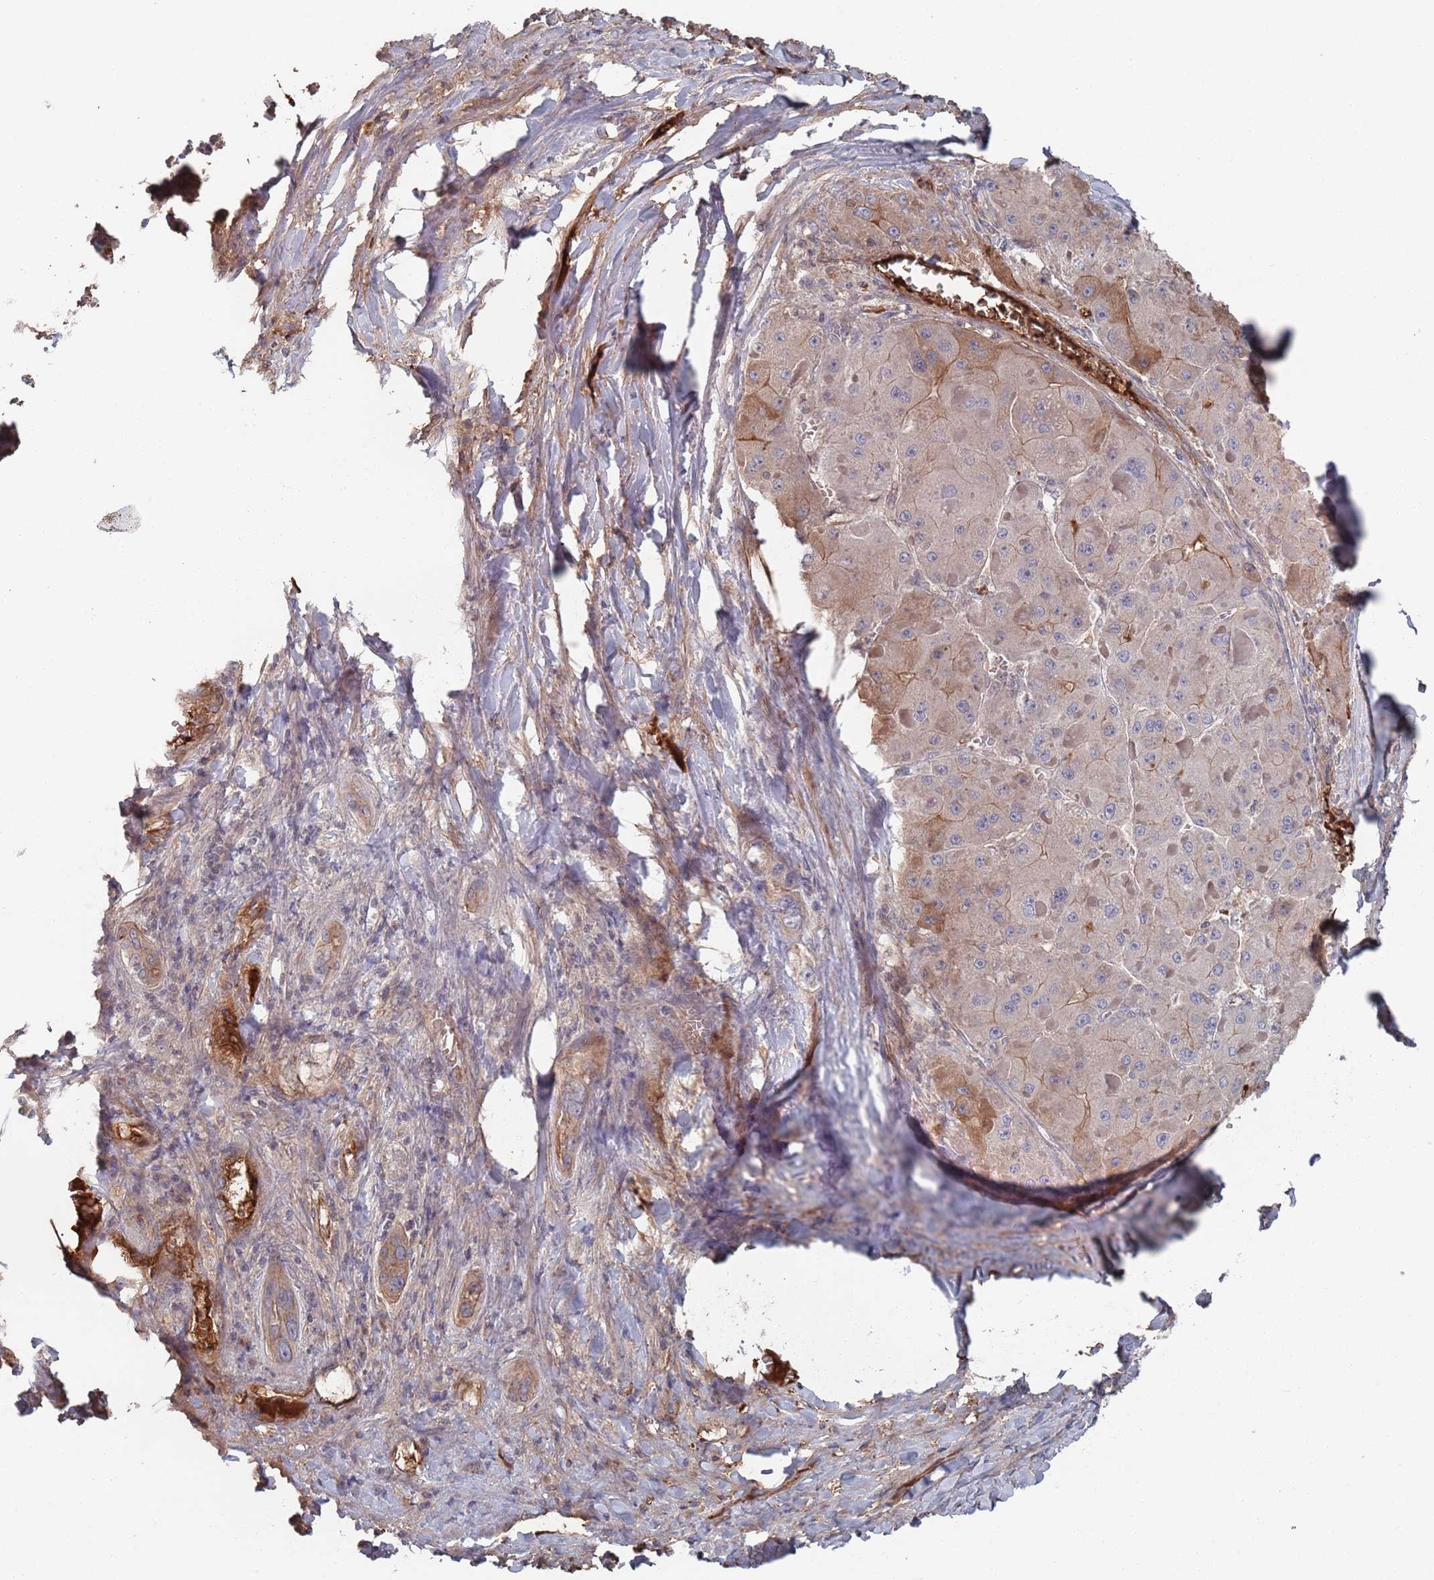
{"staining": {"intensity": "weak", "quantity": "<25%", "location": "cytoplasmic/membranous"}, "tissue": "liver cancer", "cell_type": "Tumor cells", "image_type": "cancer", "snomed": [{"axis": "morphology", "description": "Carcinoma, Hepatocellular, NOS"}, {"axis": "topography", "description": "Liver"}], "caption": "Immunohistochemical staining of liver hepatocellular carcinoma displays no significant positivity in tumor cells.", "gene": "PLEKHA4", "patient": {"sex": "female", "age": 73}}